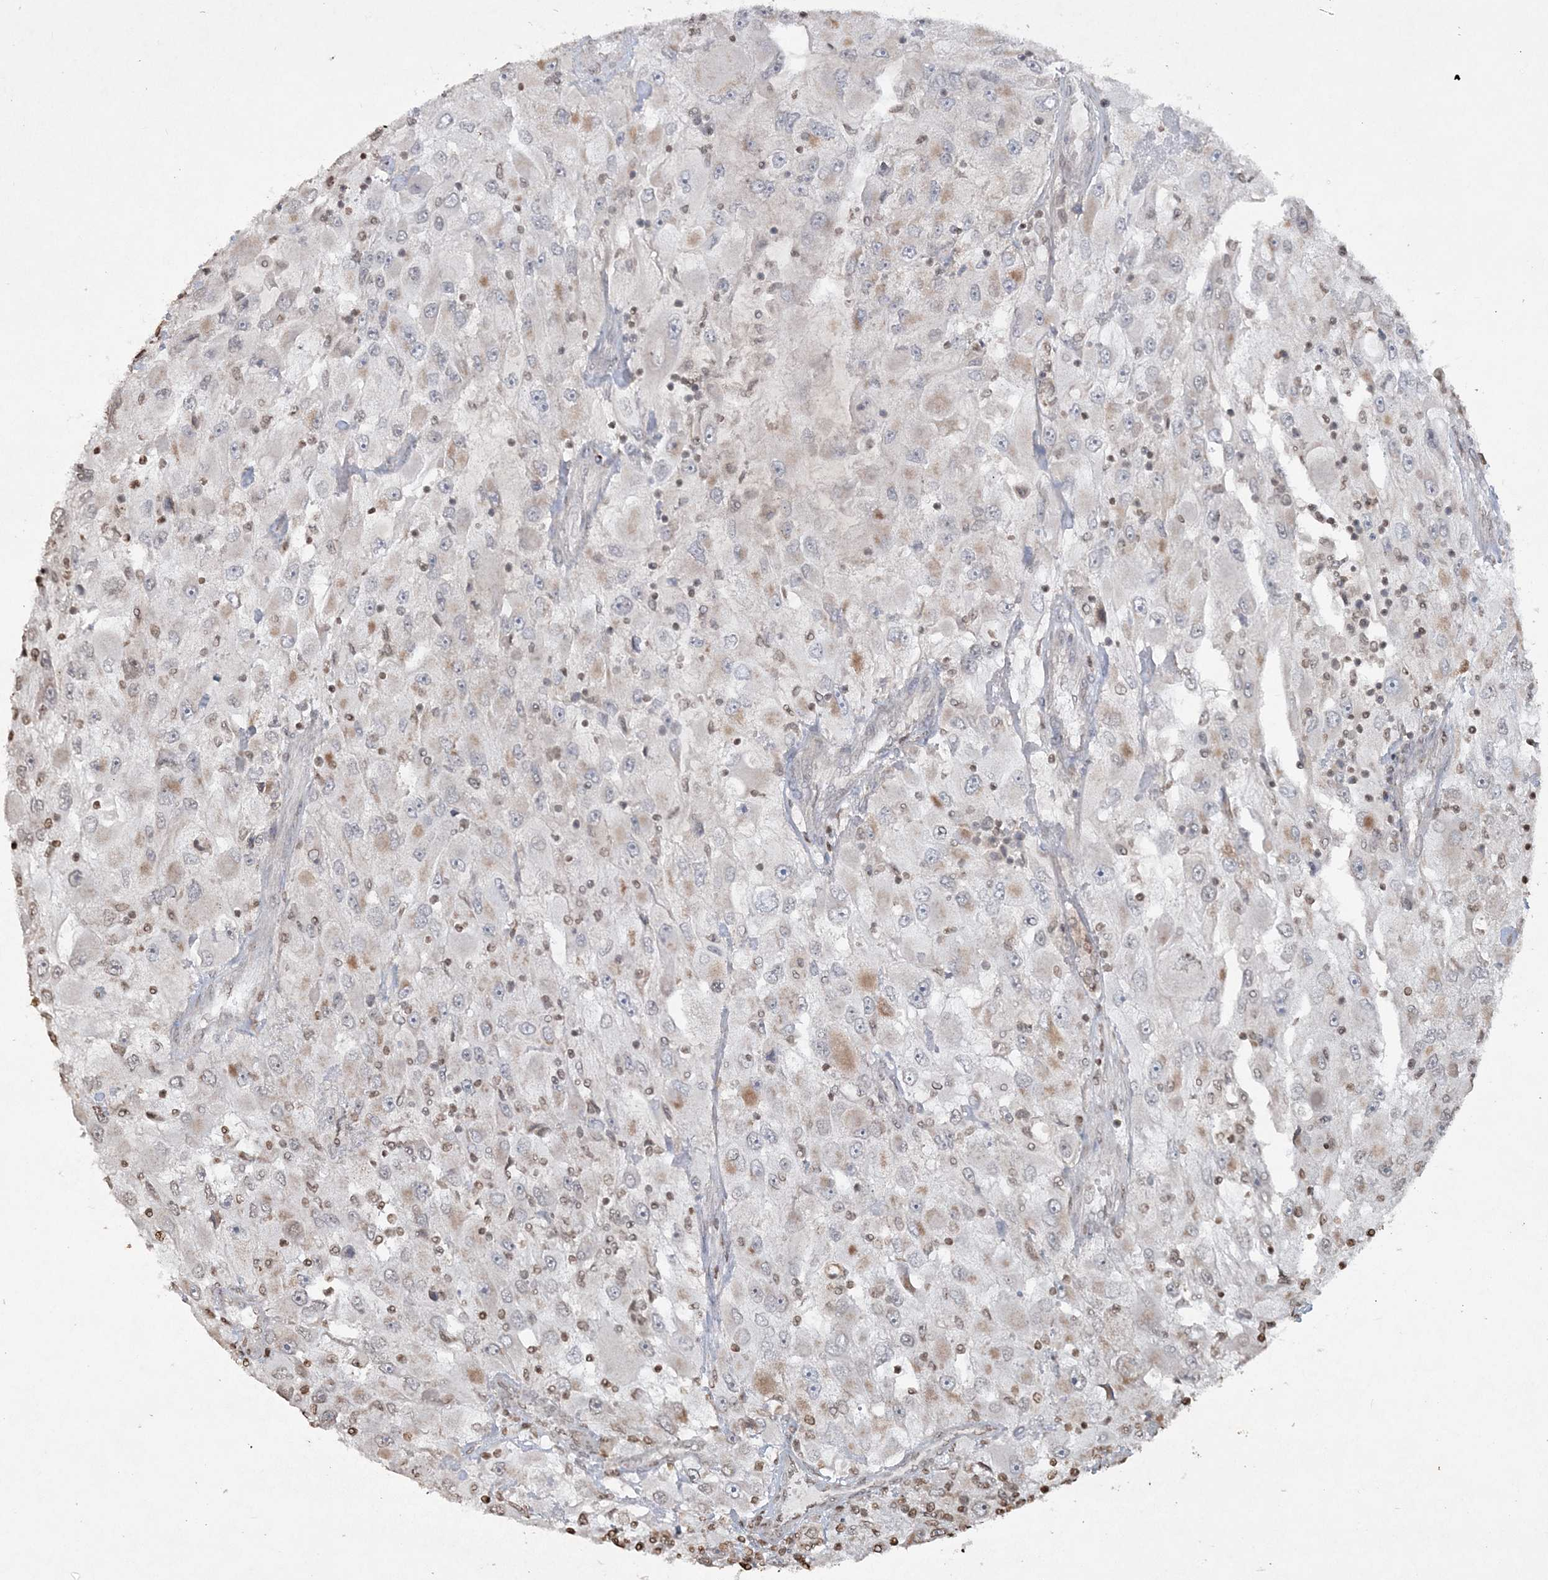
{"staining": {"intensity": "negative", "quantity": "none", "location": "none"}, "tissue": "renal cancer", "cell_type": "Tumor cells", "image_type": "cancer", "snomed": [{"axis": "morphology", "description": "Adenocarcinoma, NOS"}, {"axis": "topography", "description": "Kidney"}], "caption": "Histopathology image shows no protein staining in tumor cells of adenocarcinoma (renal) tissue.", "gene": "TTC7A", "patient": {"sex": "female", "age": 52}}